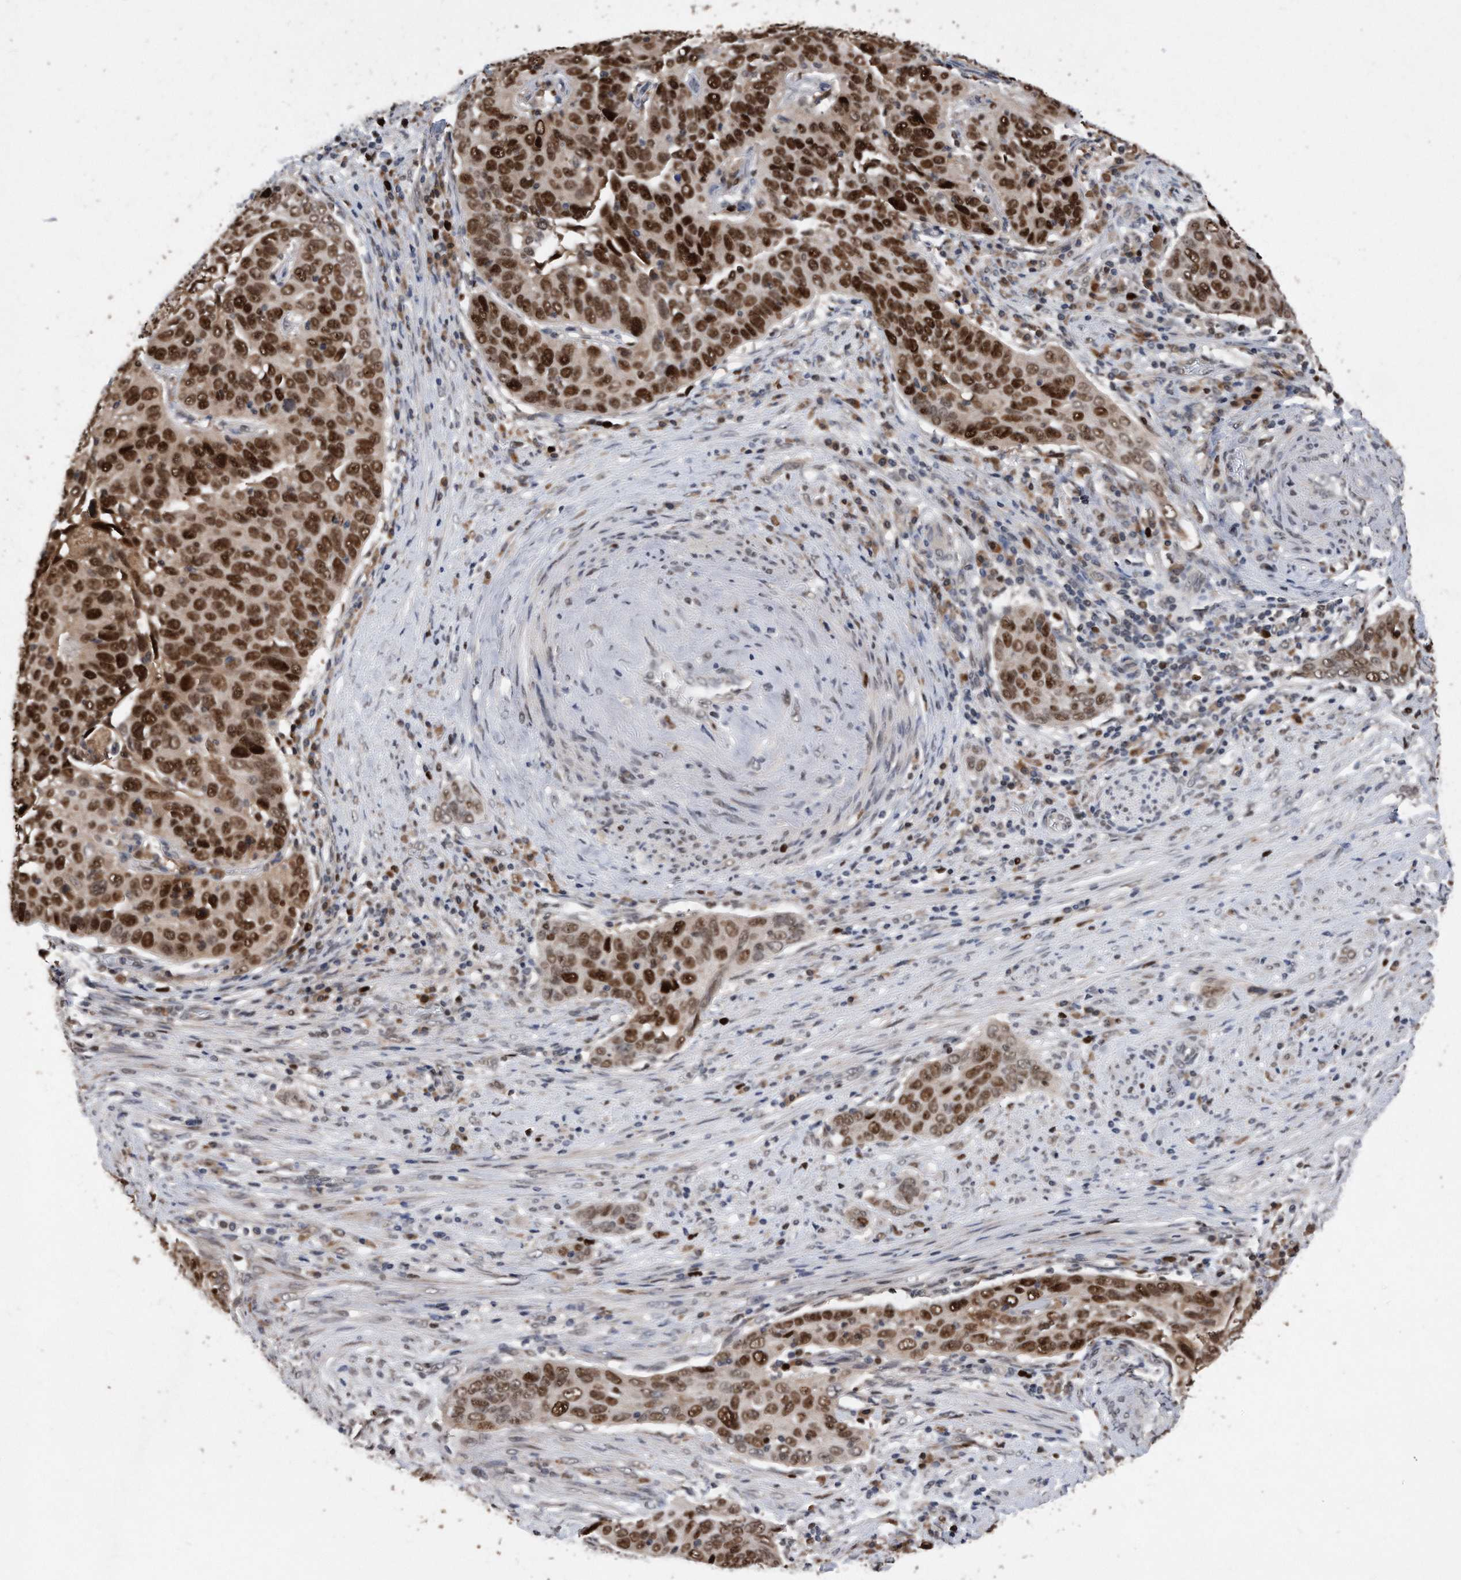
{"staining": {"intensity": "strong", "quantity": ">75%", "location": "nuclear"}, "tissue": "cervical cancer", "cell_type": "Tumor cells", "image_type": "cancer", "snomed": [{"axis": "morphology", "description": "Squamous cell carcinoma, NOS"}, {"axis": "topography", "description": "Cervix"}], "caption": "Protein expression analysis of human cervical squamous cell carcinoma reveals strong nuclear positivity in approximately >75% of tumor cells.", "gene": "PCNA", "patient": {"sex": "female", "age": 60}}